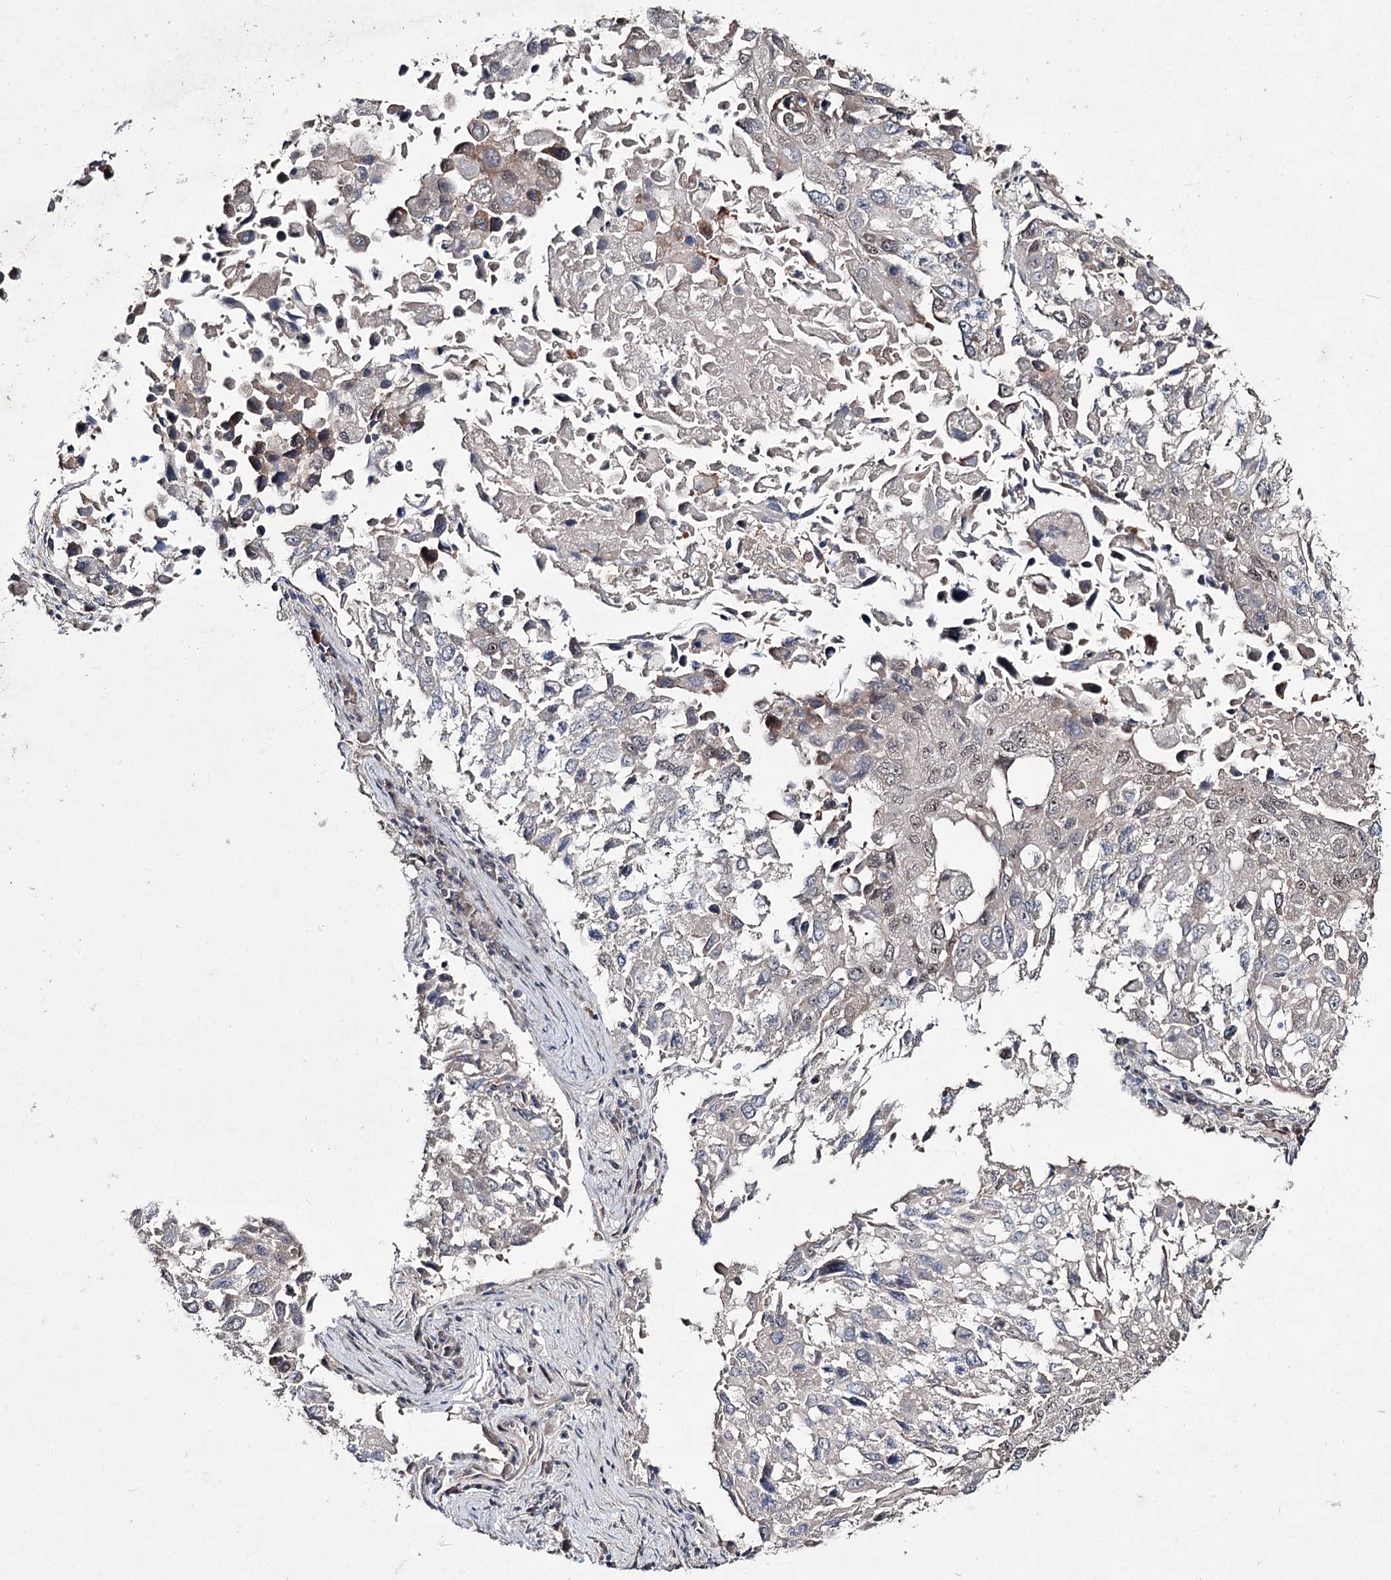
{"staining": {"intensity": "weak", "quantity": "<25%", "location": "nuclear"}, "tissue": "lung cancer", "cell_type": "Tumor cells", "image_type": "cancer", "snomed": [{"axis": "morphology", "description": "Squamous cell carcinoma, NOS"}, {"axis": "topography", "description": "Lung"}], "caption": "IHC image of lung cancer (squamous cell carcinoma) stained for a protein (brown), which shows no positivity in tumor cells.", "gene": "HOXC11", "patient": {"sex": "male", "age": 65}}